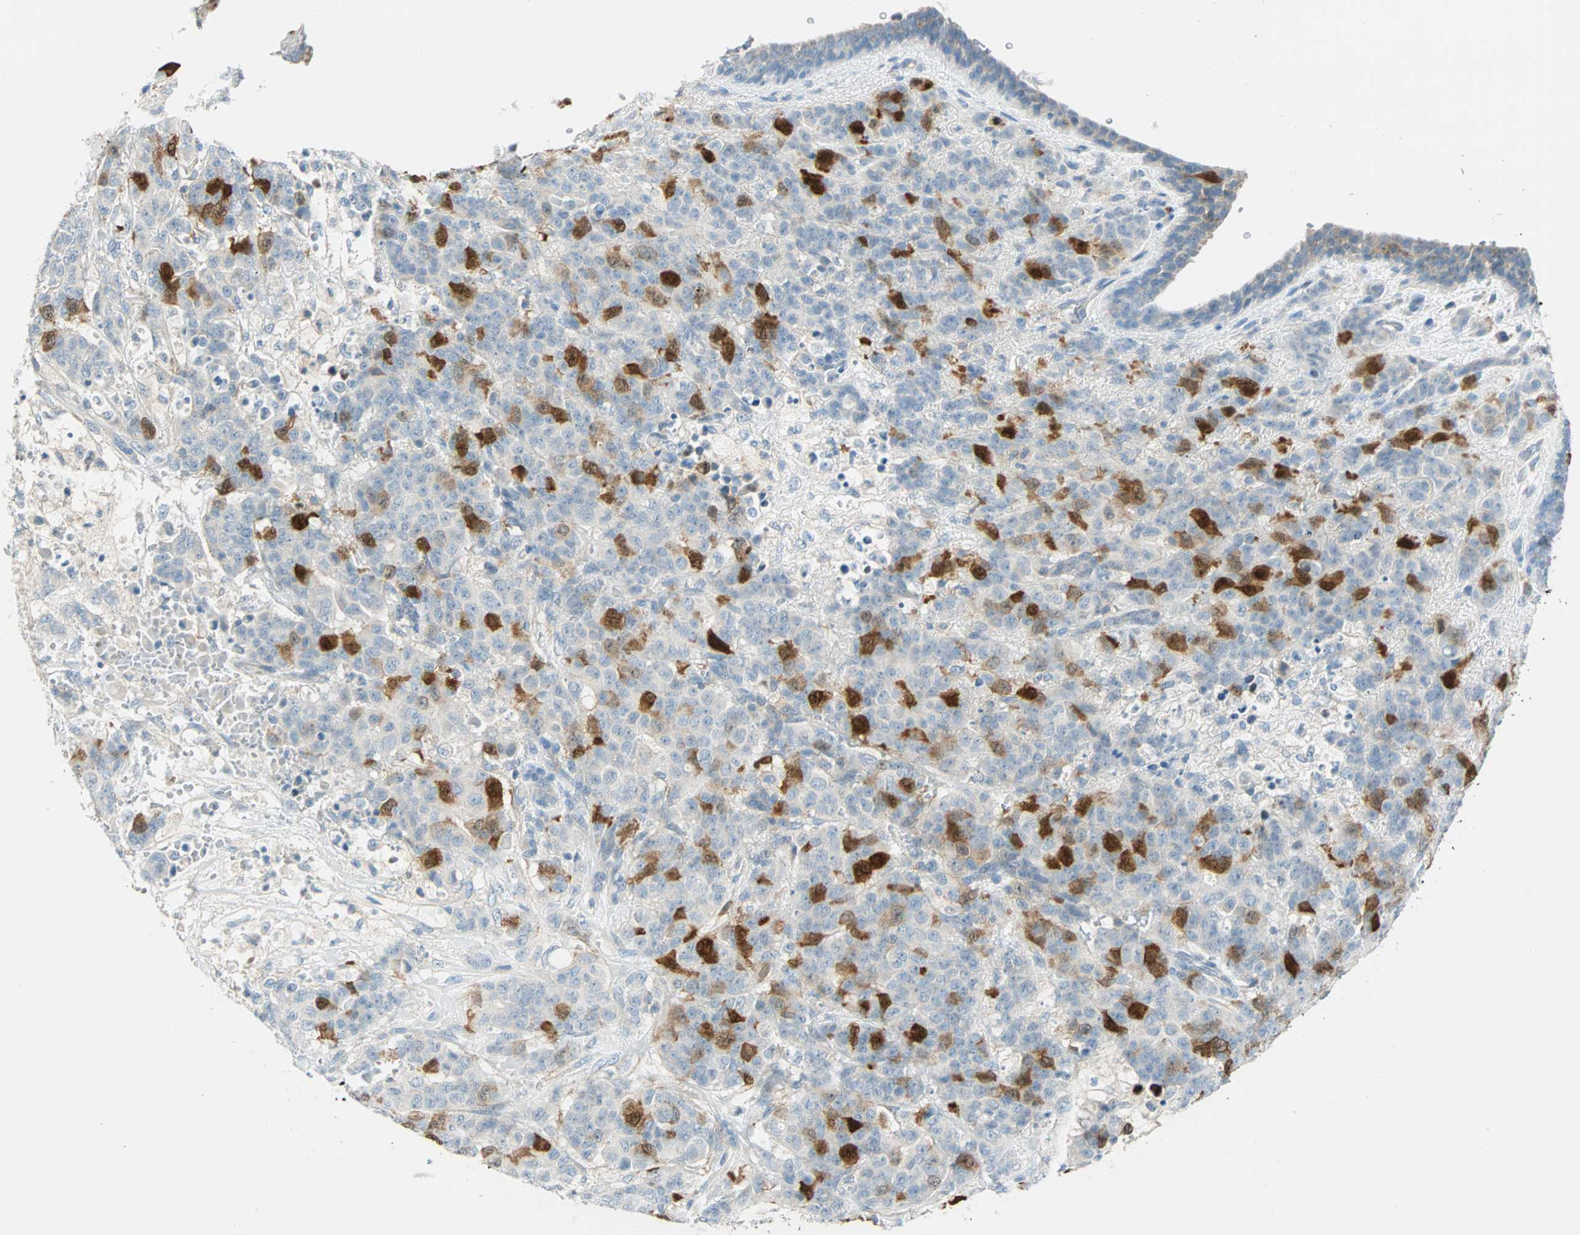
{"staining": {"intensity": "strong", "quantity": "<25%", "location": "cytoplasmic/membranous,nuclear"}, "tissue": "breast cancer", "cell_type": "Tumor cells", "image_type": "cancer", "snomed": [{"axis": "morphology", "description": "Duct carcinoma"}, {"axis": "topography", "description": "Breast"}], "caption": "Infiltrating ductal carcinoma (breast) stained for a protein (brown) shows strong cytoplasmic/membranous and nuclear positive staining in about <25% of tumor cells.", "gene": "PTTG1", "patient": {"sex": "female", "age": 40}}